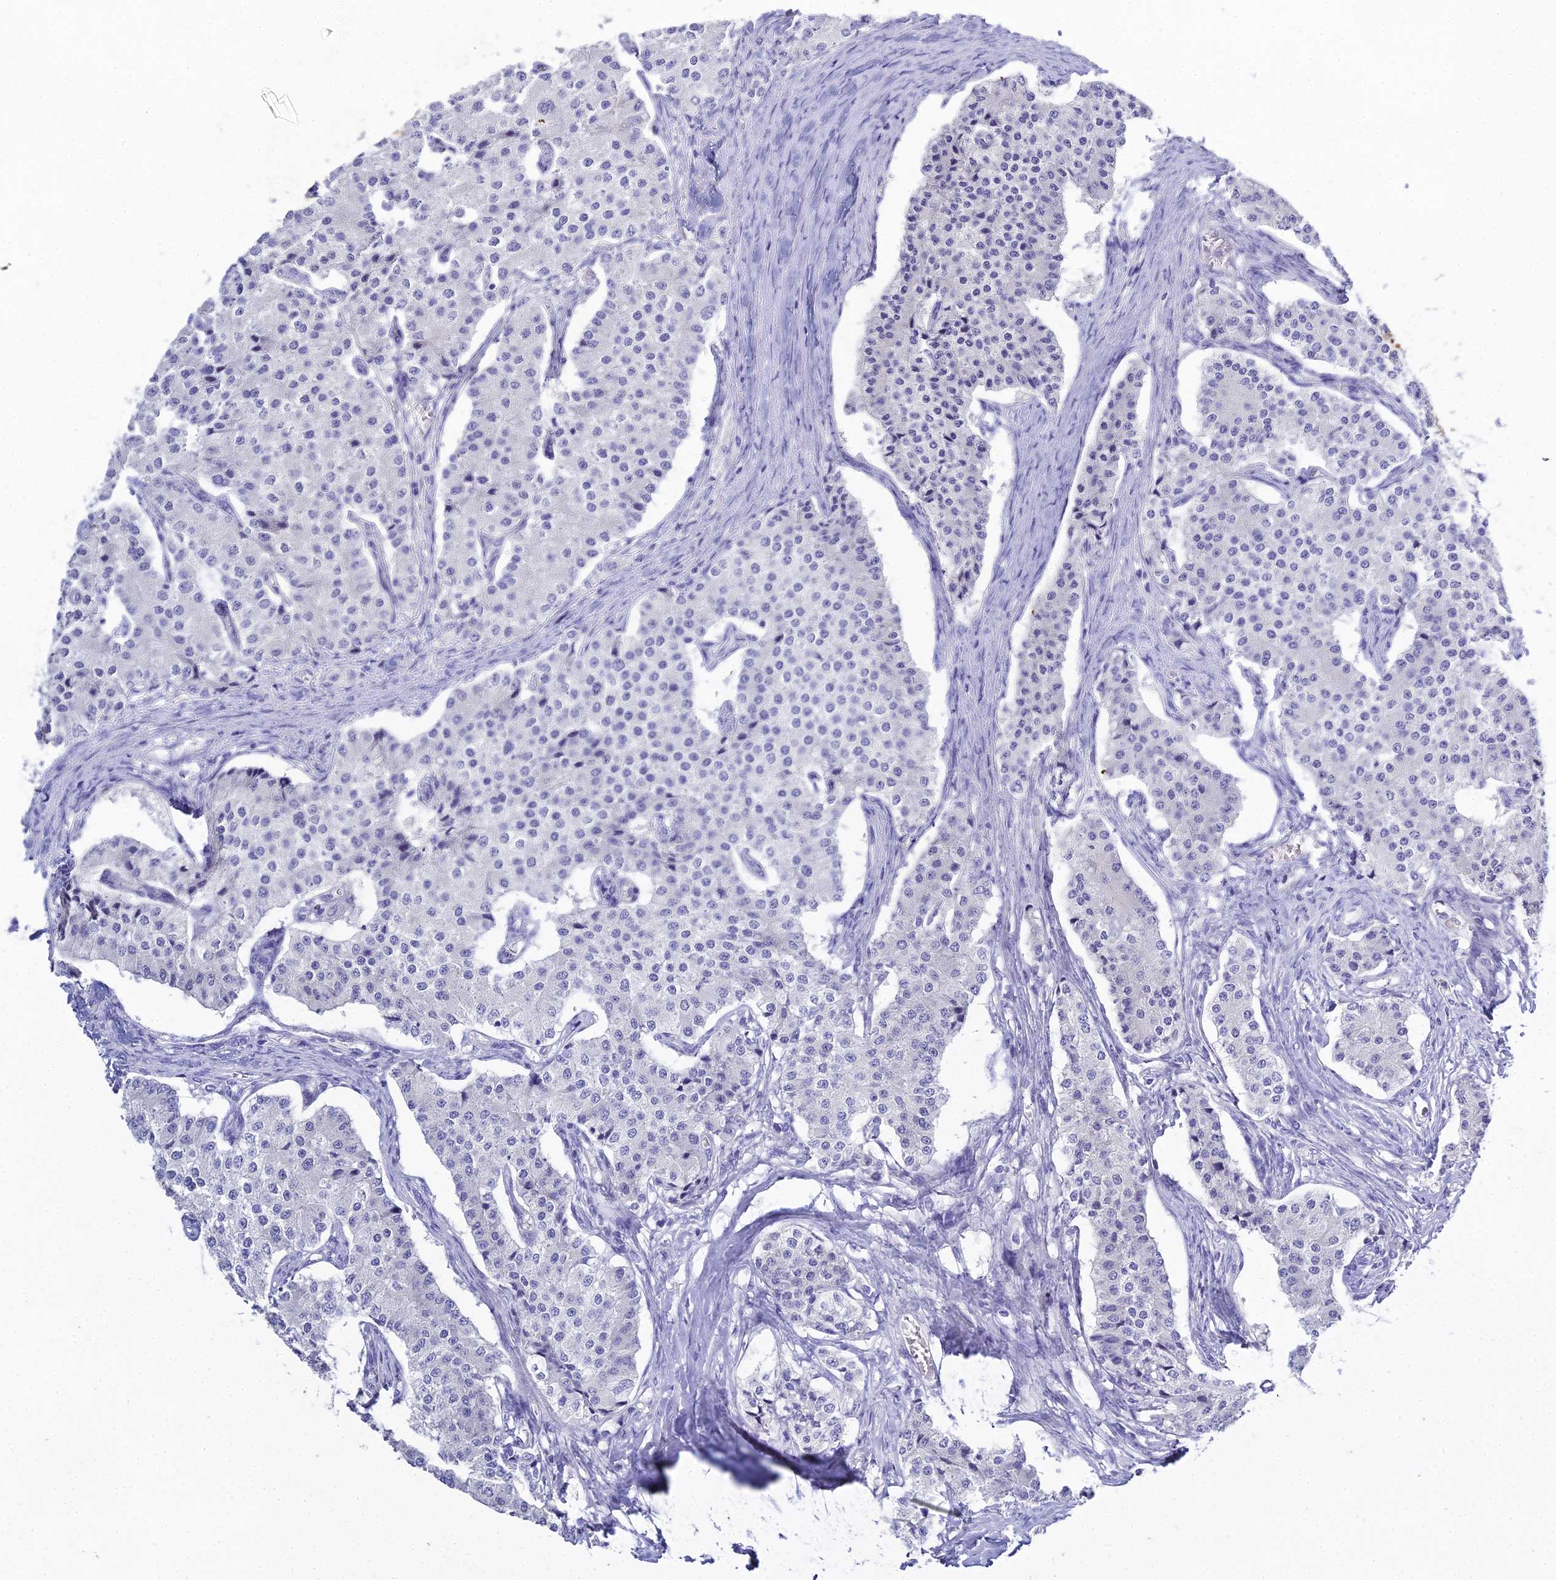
{"staining": {"intensity": "negative", "quantity": "none", "location": "none"}, "tissue": "carcinoid", "cell_type": "Tumor cells", "image_type": "cancer", "snomed": [{"axis": "morphology", "description": "Carcinoid, malignant, NOS"}, {"axis": "topography", "description": "Colon"}], "caption": "The image displays no significant staining in tumor cells of carcinoid (malignant).", "gene": "S100A7", "patient": {"sex": "female", "age": 52}}